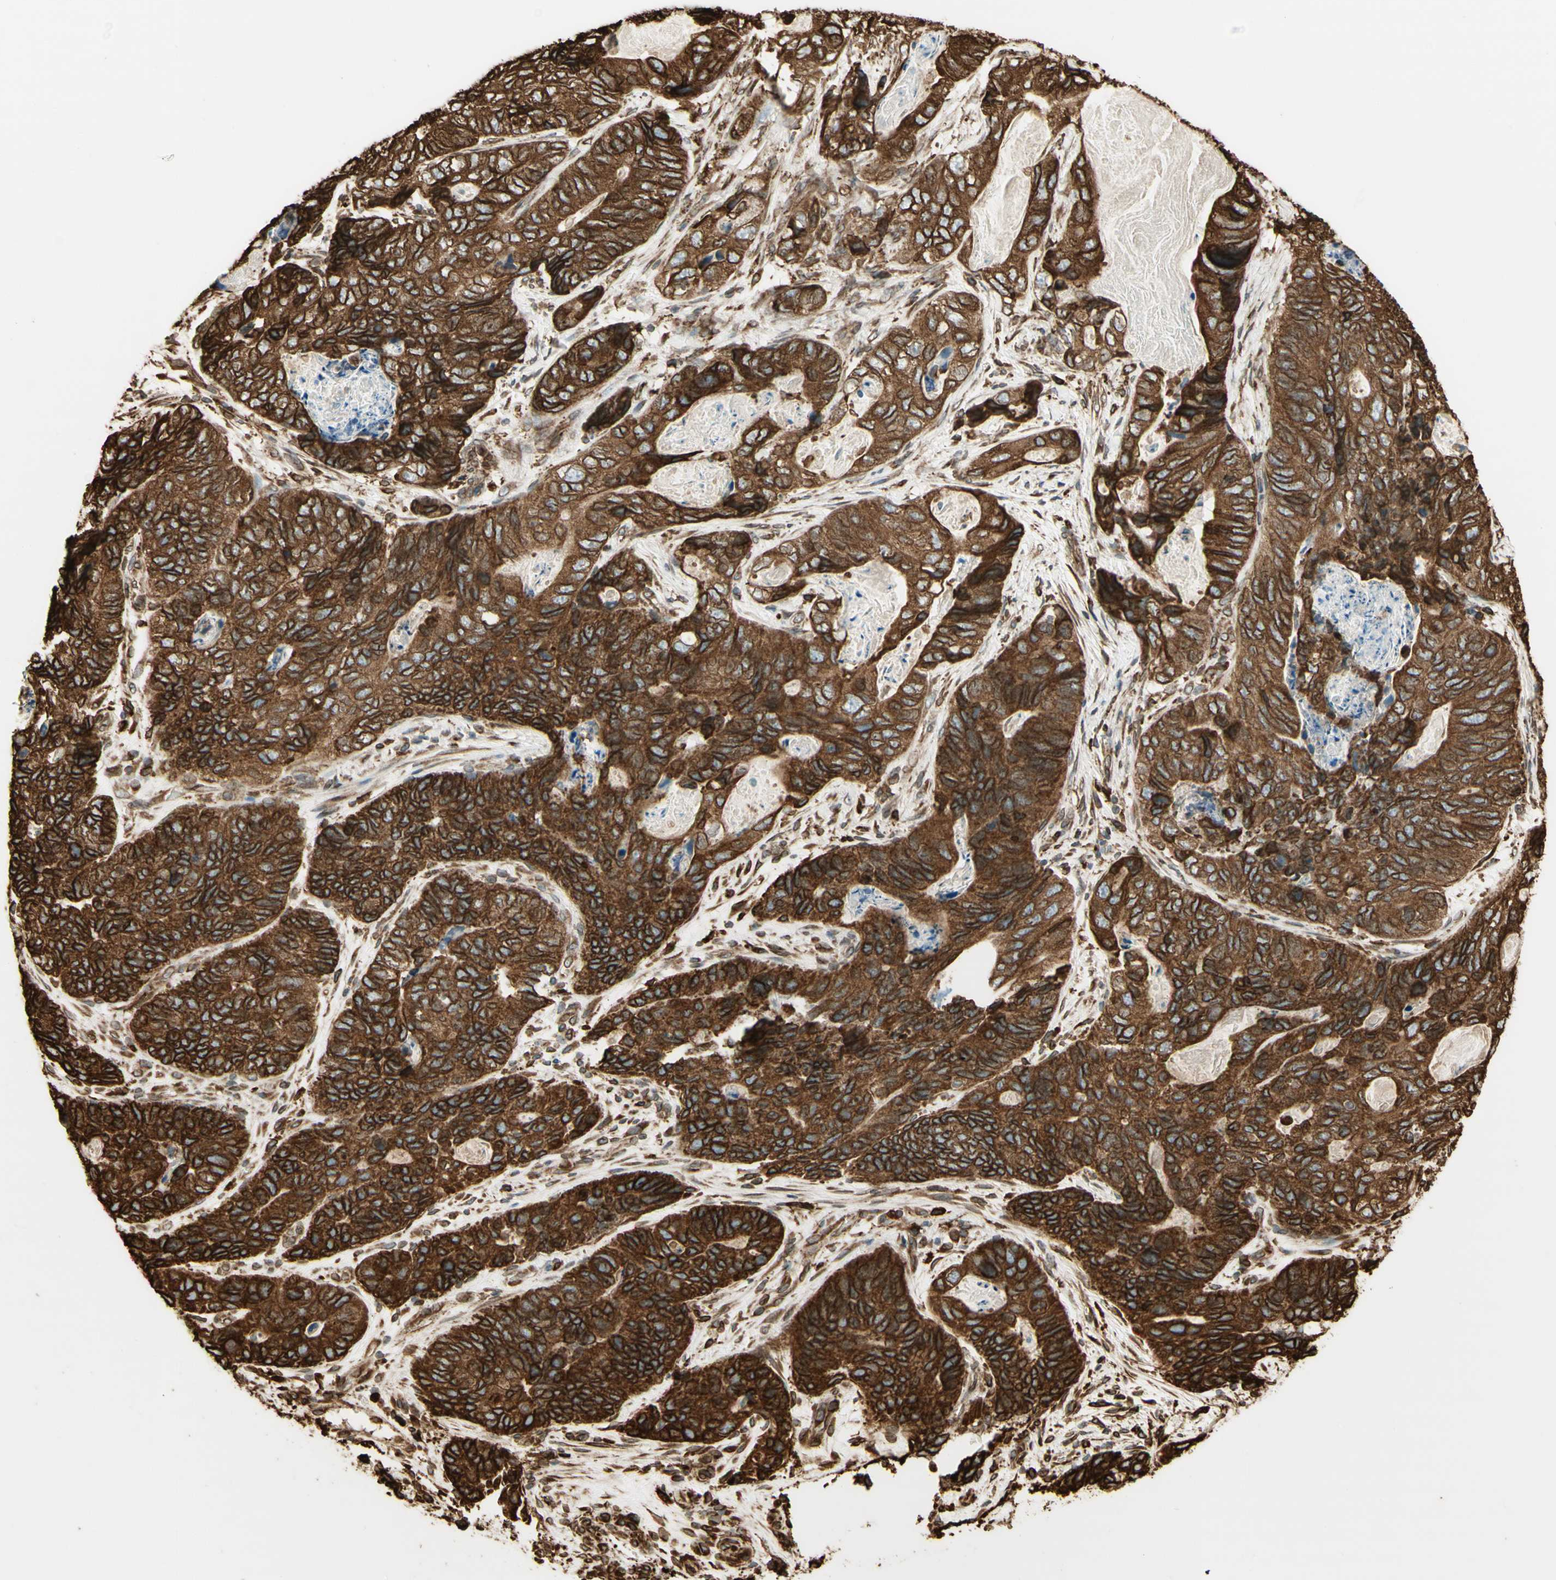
{"staining": {"intensity": "strong", "quantity": ">75%", "location": "cytoplasmic/membranous"}, "tissue": "stomach cancer", "cell_type": "Tumor cells", "image_type": "cancer", "snomed": [{"axis": "morphology", "description": "Adenocarcinoma, NOS"}, {"axis": "topography", "description": "Stomach"}], "caption": "IHC of stomach cancer (adenocarcinoma) demonstrates high levels of strong cytoplasmic/membranous positivity in about >75% of tumor cells.", "gene": "CANX", "patient": {"sex": "female", "age": 89}}